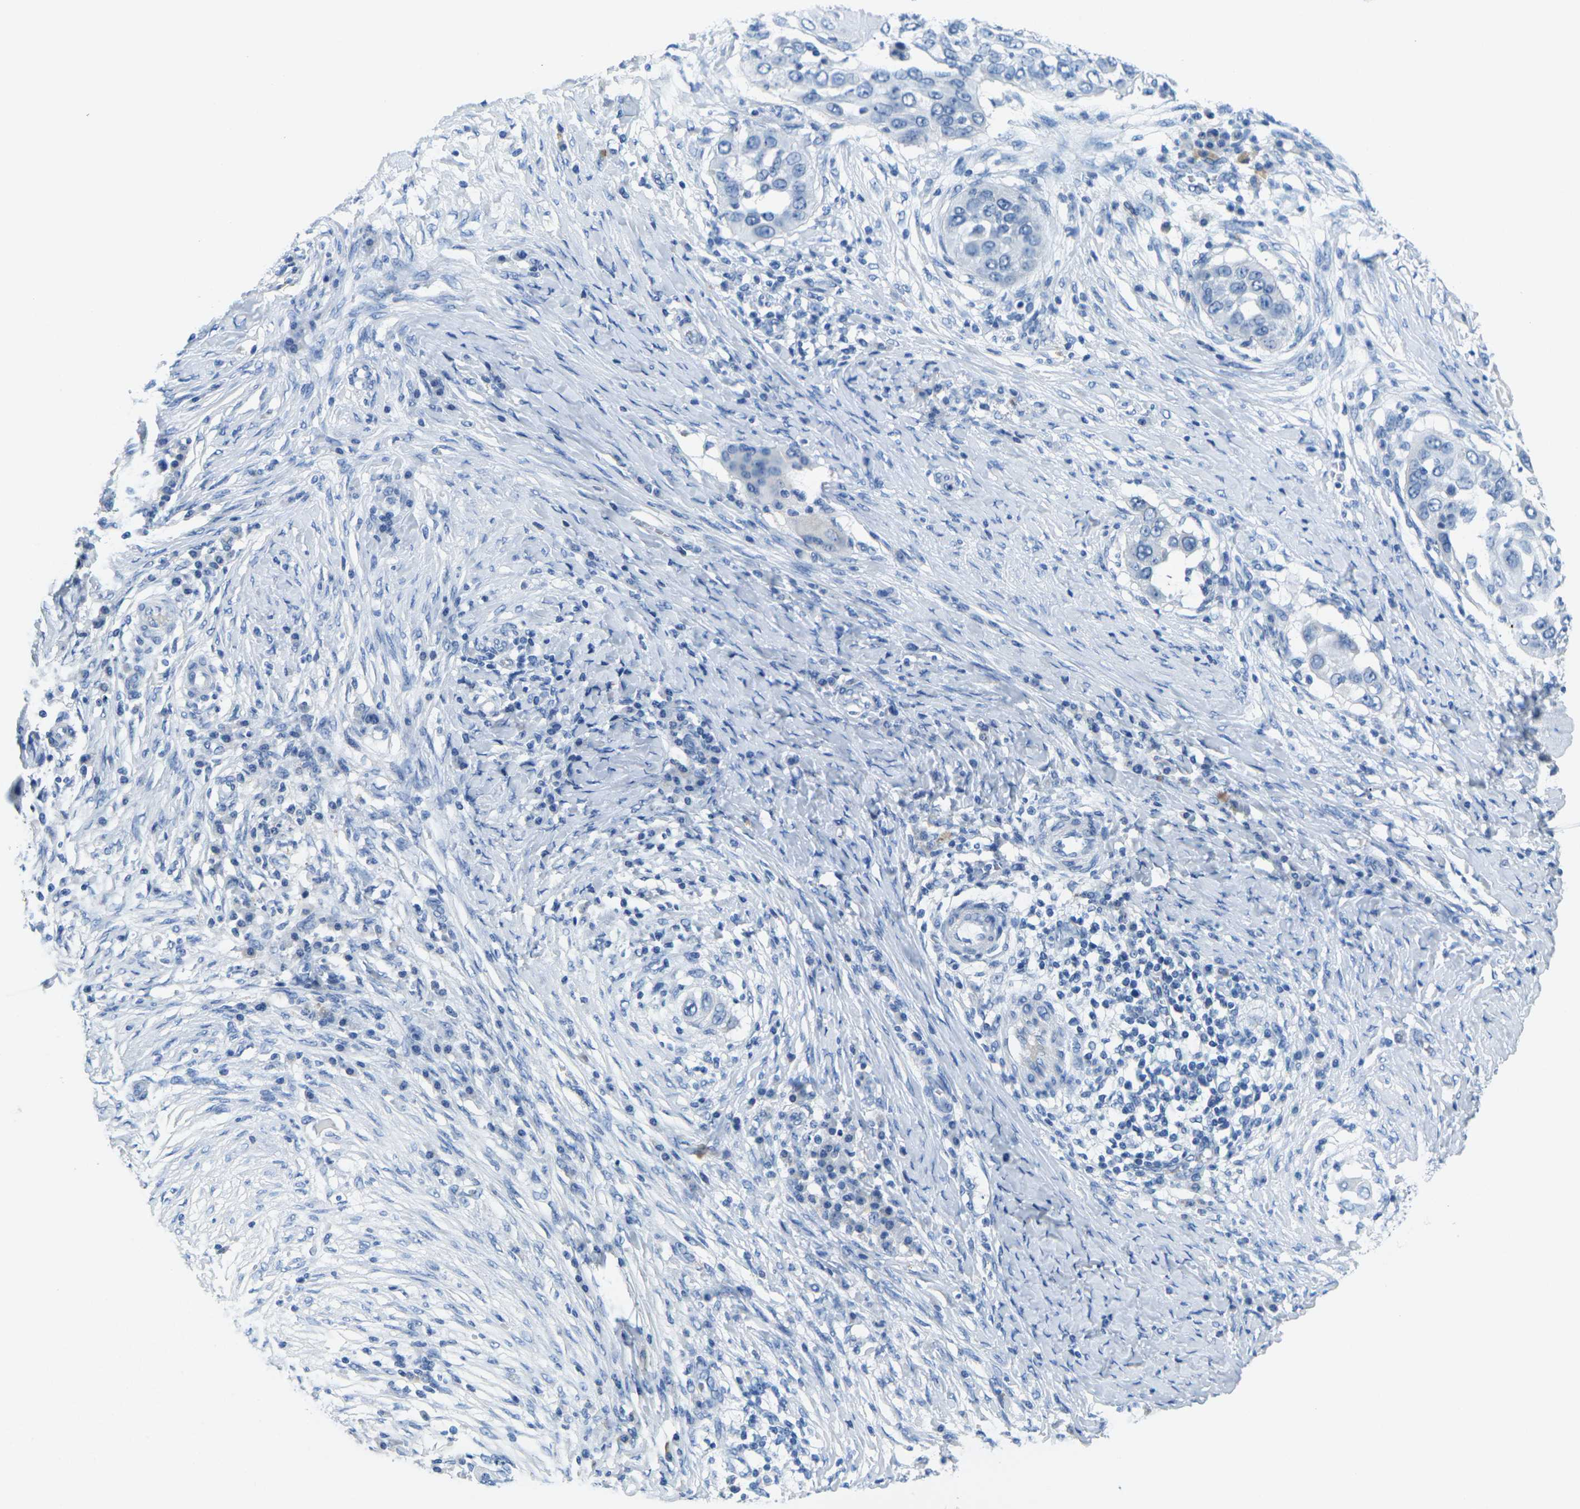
{"staining": {"intensity": "negative", "quantity": "none", "location": "none"}, "tissue": "skin cancer", "cell_type": "Tumor cells", "image_type": "cancer", "snomed": [{"axis": "morphology", "description": "Squamous cell carcinoma, NOS"}, {"axis": "topography", "description": "Skin"}], "caption": "The image displays no significant positivity in tumor cells of squamous cell carcinoma (skin).", "gene": "FAM3D", "patient": {"sex": "female", "age": 44}}